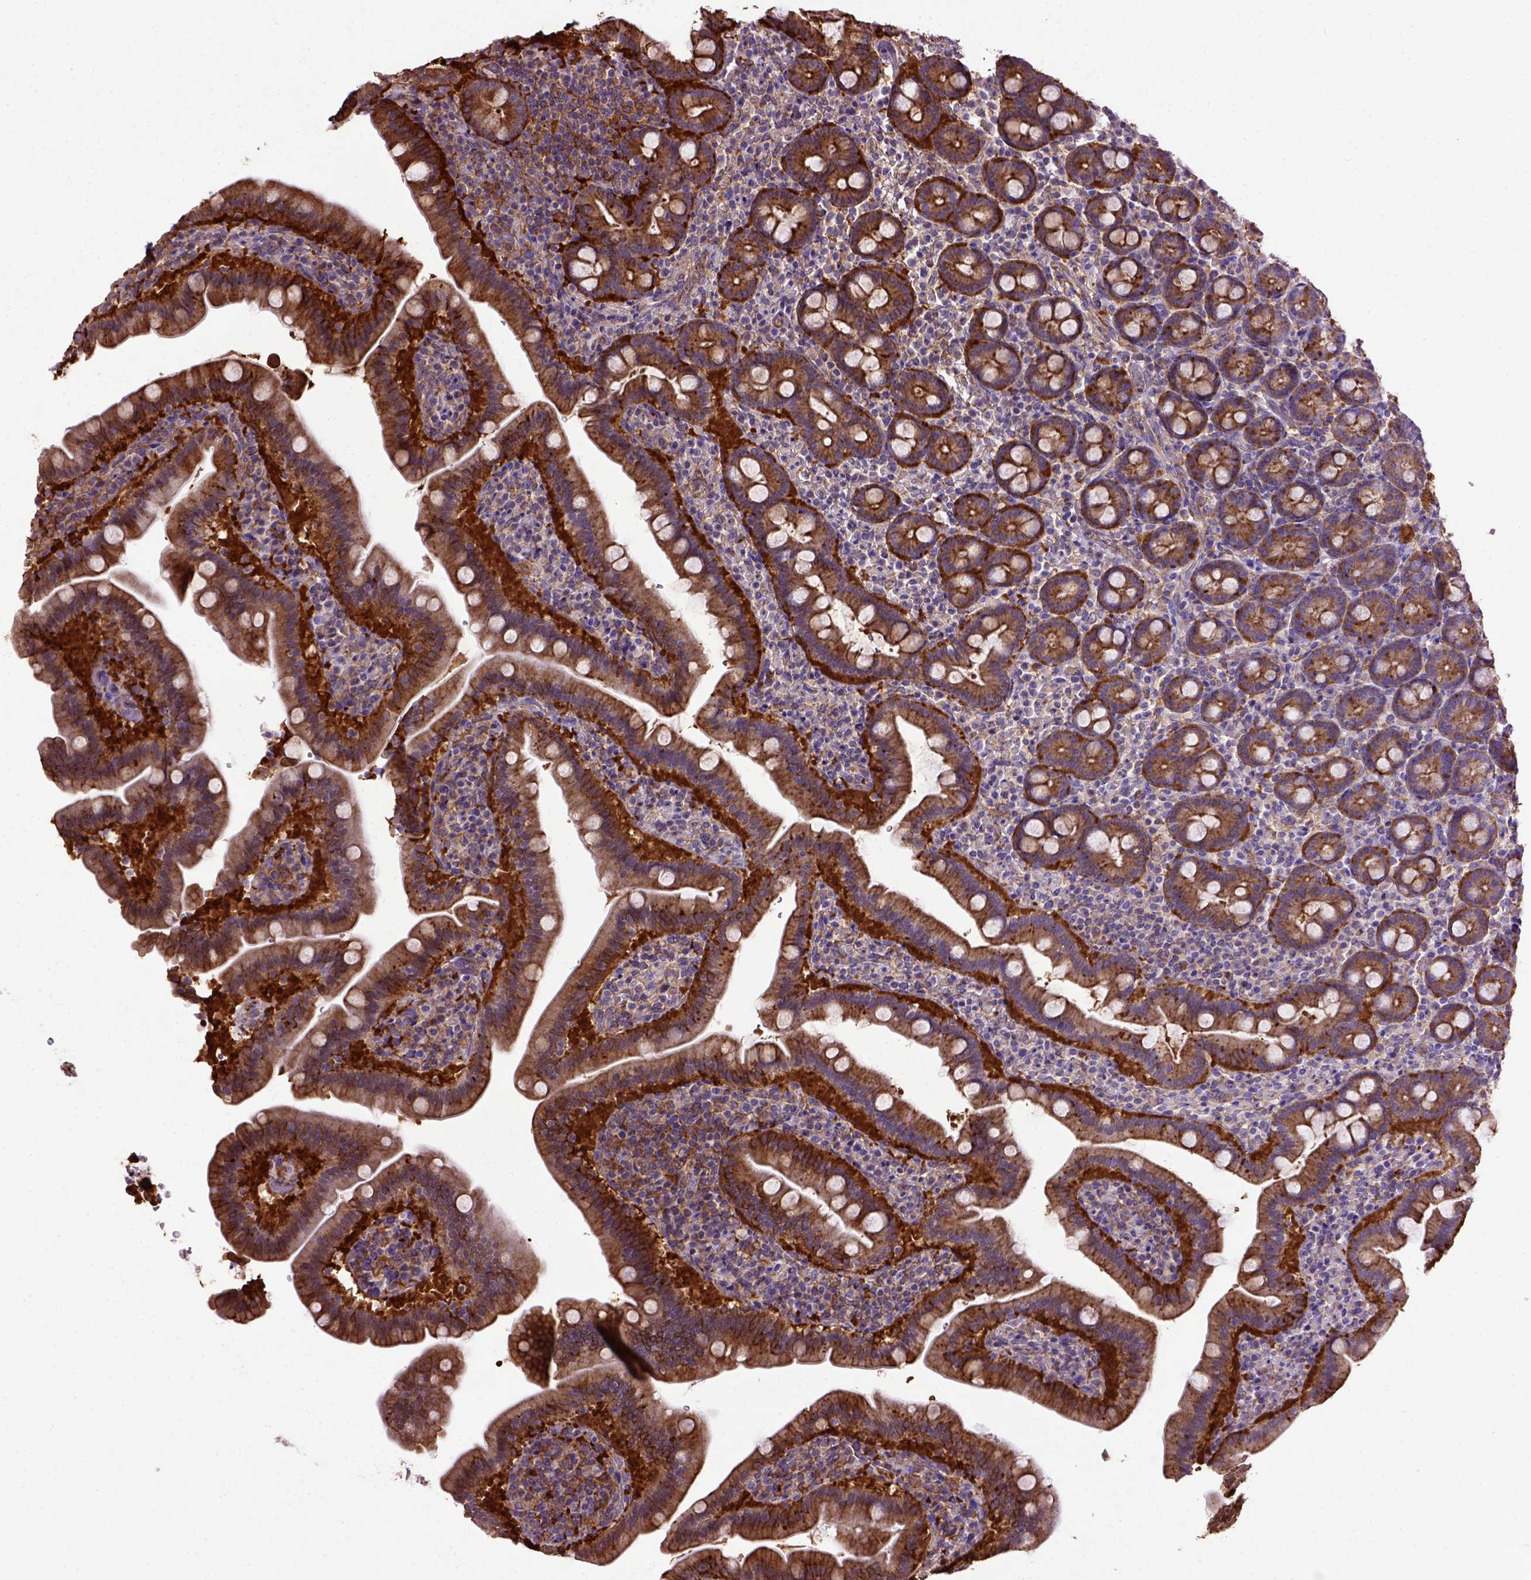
{"staining": {"intensity": "strong", "quantity": ">75%", "location": "cytoplasmic/membranous"}, "tissue": "small intestine", "cell_type": "Glandular cells", "image_type": "normal", "snomed": [{"axis": "morphology", "description": "Normal tissue, NOS"}, {"axis": "topography", "description": "Small intestine"}], "caption": "DAB immunohistochemical staining of unremarkable human small intestine demonstrates strong cytoplasmic/membranous protein expression in about >75% of glandular cells. (DAB (3,3'-diaminobenzidine) = brown stain, brightfield microscopy at high magnification).", "gene": "MVP", "patient": {"sex": "male", "age": 26}}